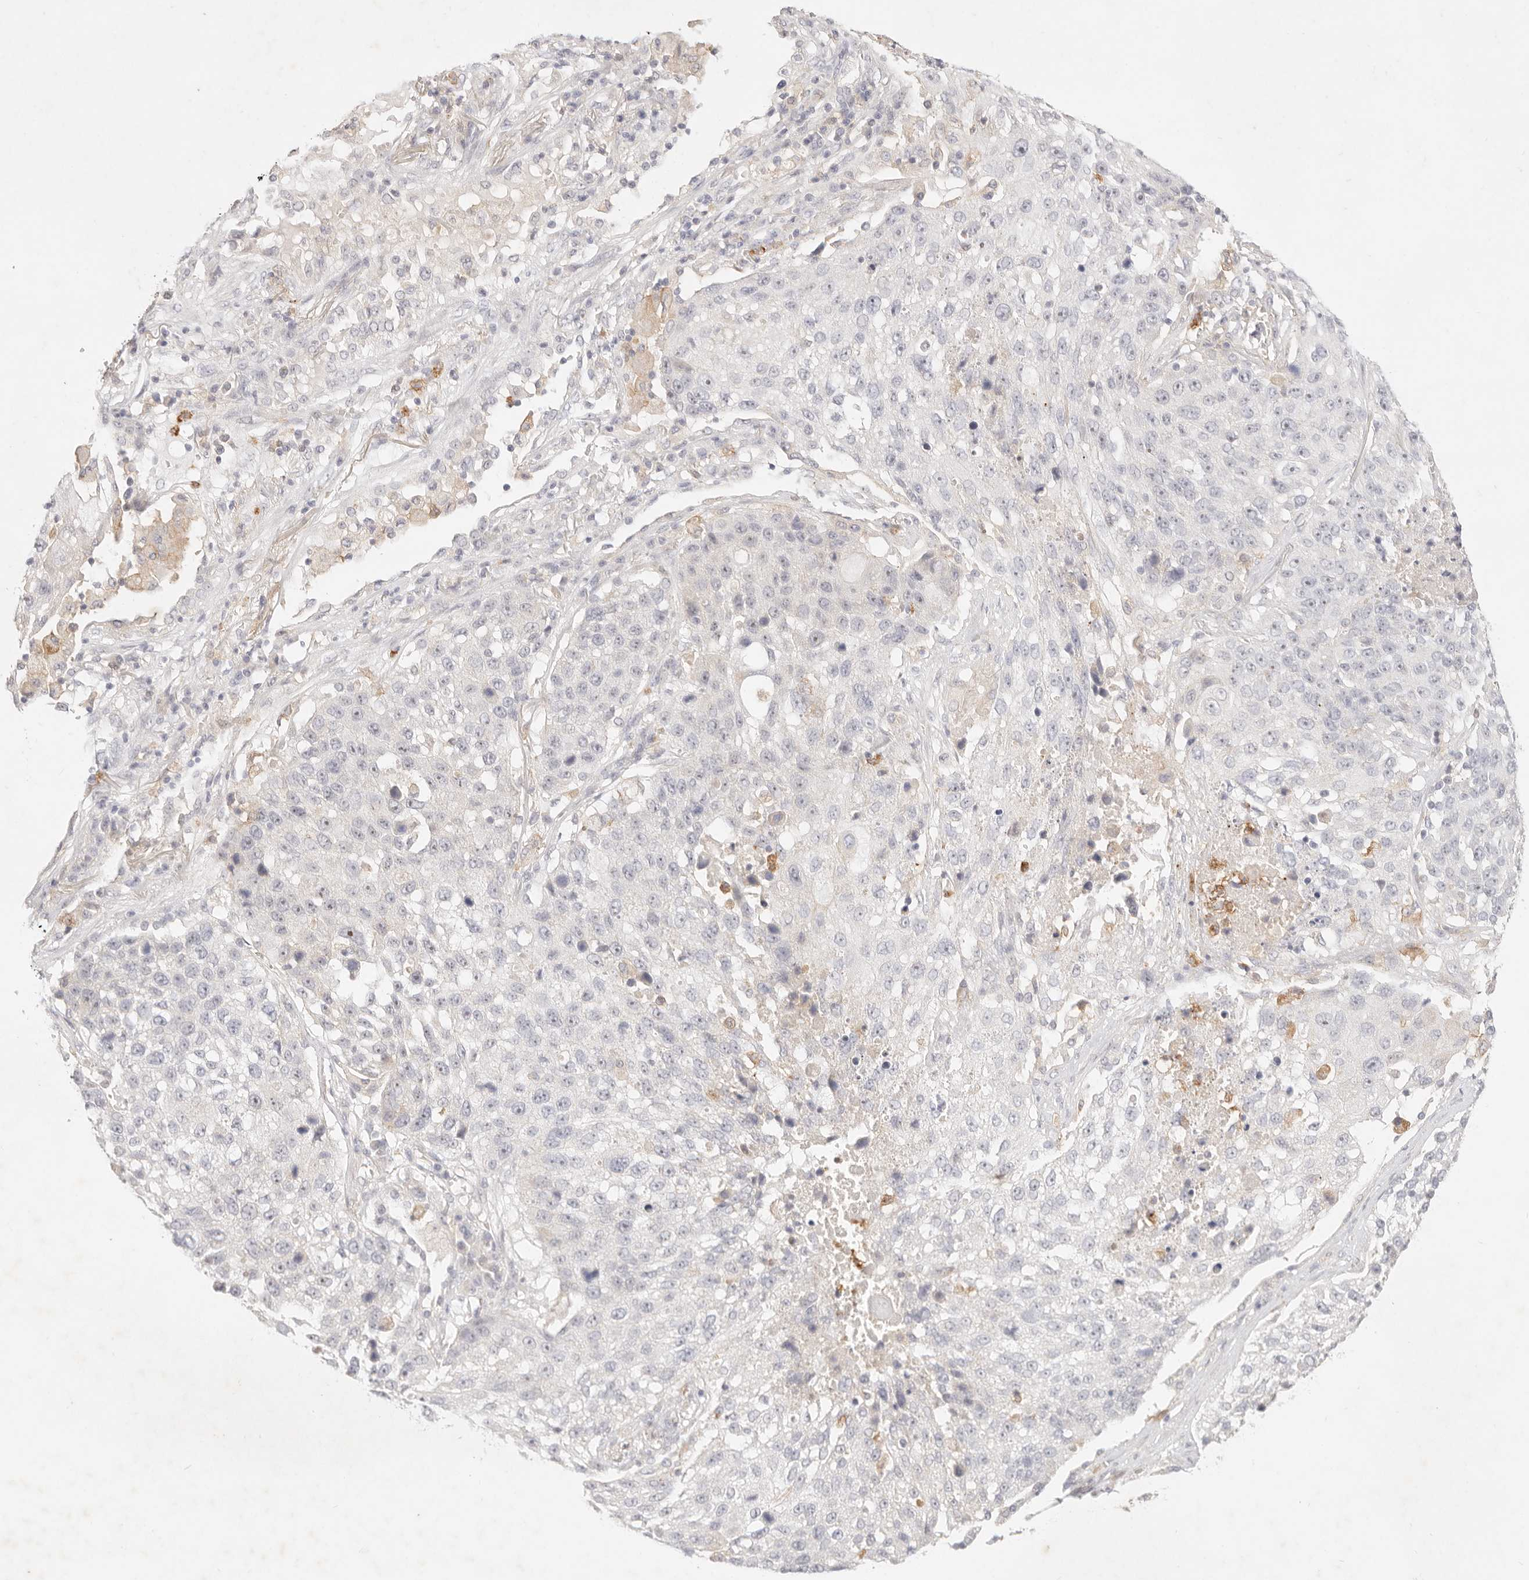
{"staining": {"intensity": "negative", "quantity": "none", "location": "none"}, "tissue": "lung cancer", "cell_type": "Tumor cells", "image_type": "cancer", "snomed": [{"axis": "morphology", "description": "Squamous cell carcinoma, NOS"}, {"axis": "topography", "description": "Lung"}], "caption": "Lung squamous cell carcinoma was stained to show a protein in brown. There is no significant staining in tumor cells.", "gene": "GPR84", "patient": {"sex": "male", "age": 61}}